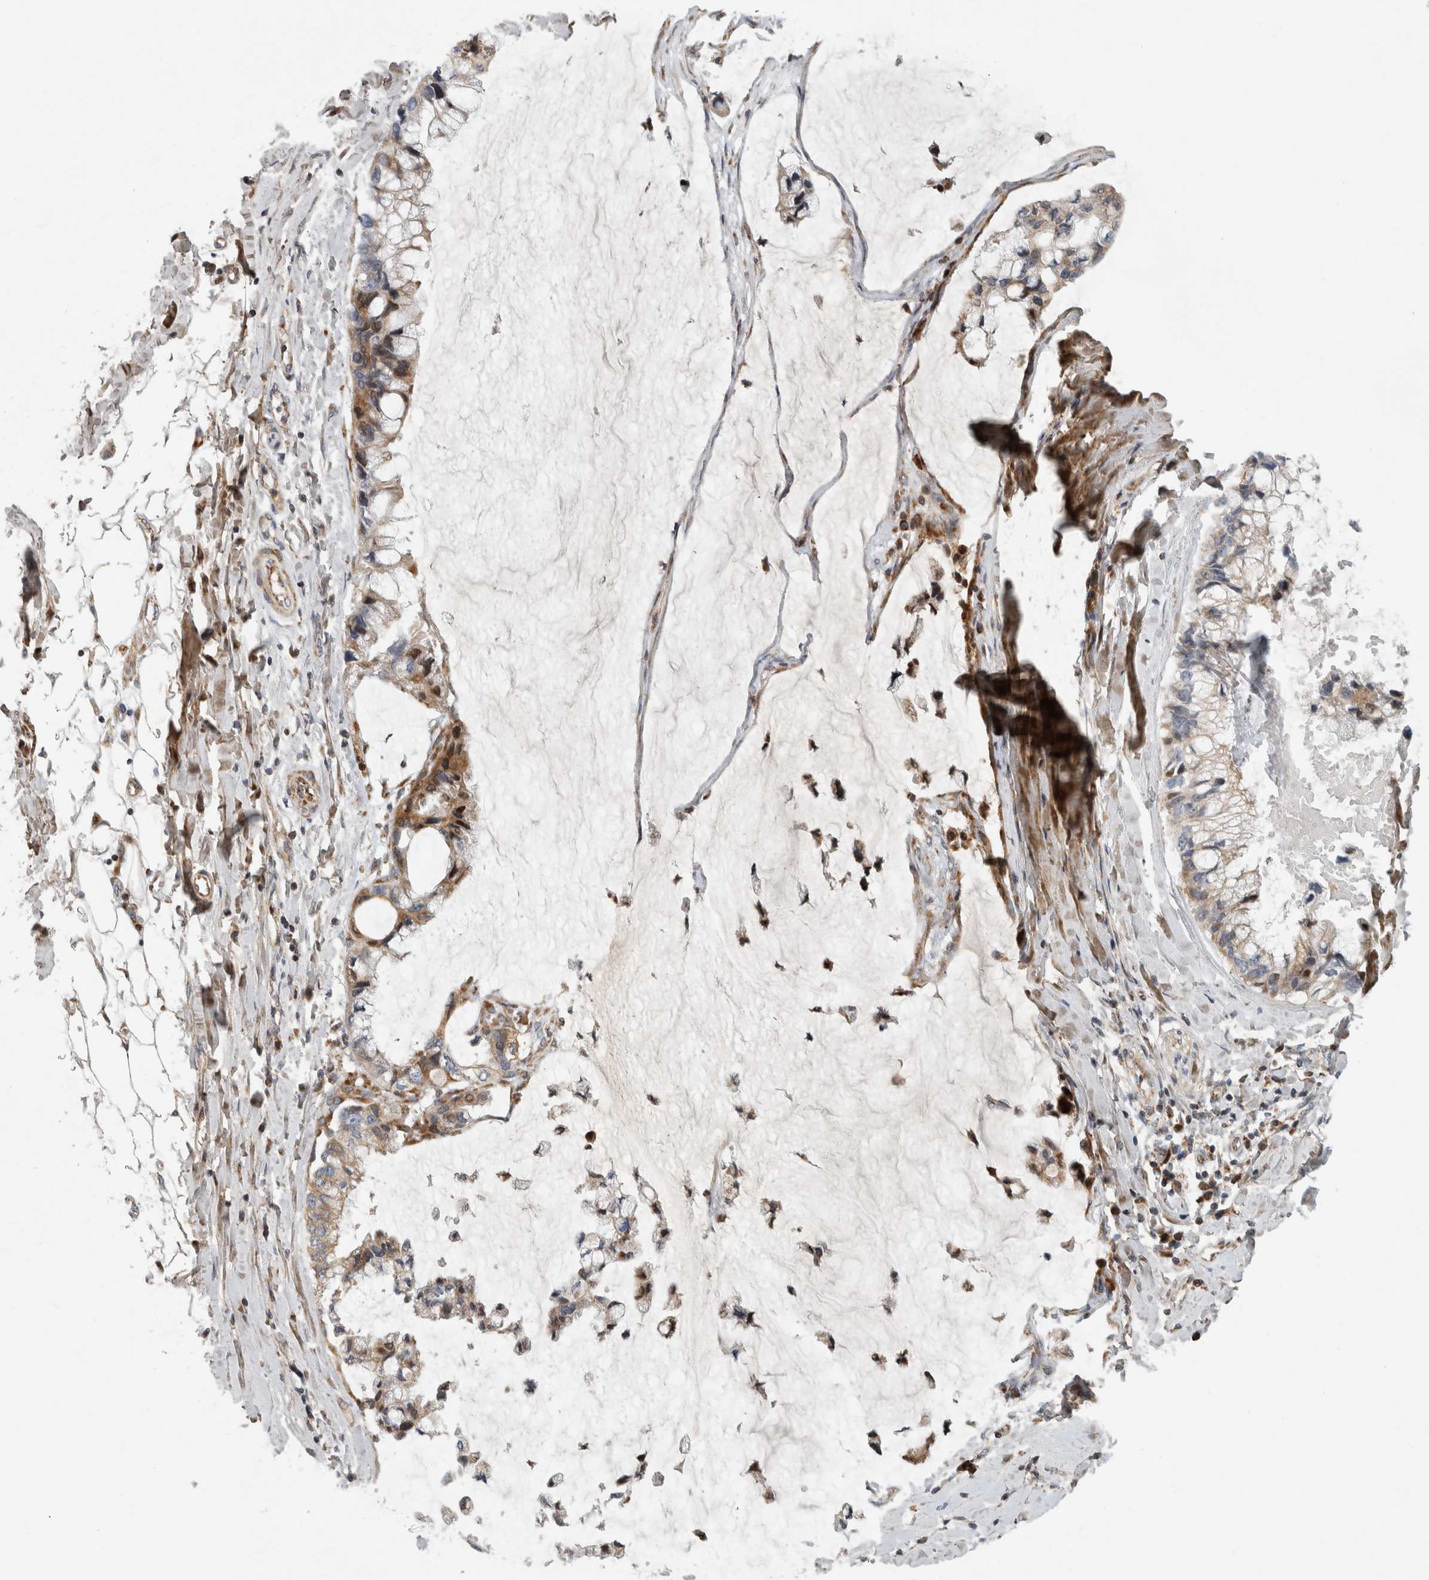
{"staining": {"intensity": "moderate", "quantity": "<25%", "location": "cytoplasmic/membranous,nuclear"}, "tissue": "ovarian cancer", "cell_type": "Tumor cells", "image_type": "cancer", "snomed": [{"axis": "morphology", "description": "Cystadenocarcinoma, mucinous, NOS"}, {"axis": "topography", "description": "Ovary"}], "caption": "Ovarian cancer (mucinous cystadenocarcinoma) stained with immunohistochemistry reveals moderate cytoplasmic/membranous and nuclear staining in approximately <25% of tumor cells. The staining is performed using DAB (3,3'-diaminobenzidine) brown chromogen to label protein expression. The nuclei are counter-stained blue using hematoxylin.", "gene": "RBM48", "patient": {"sex": "female", "age": 39}}